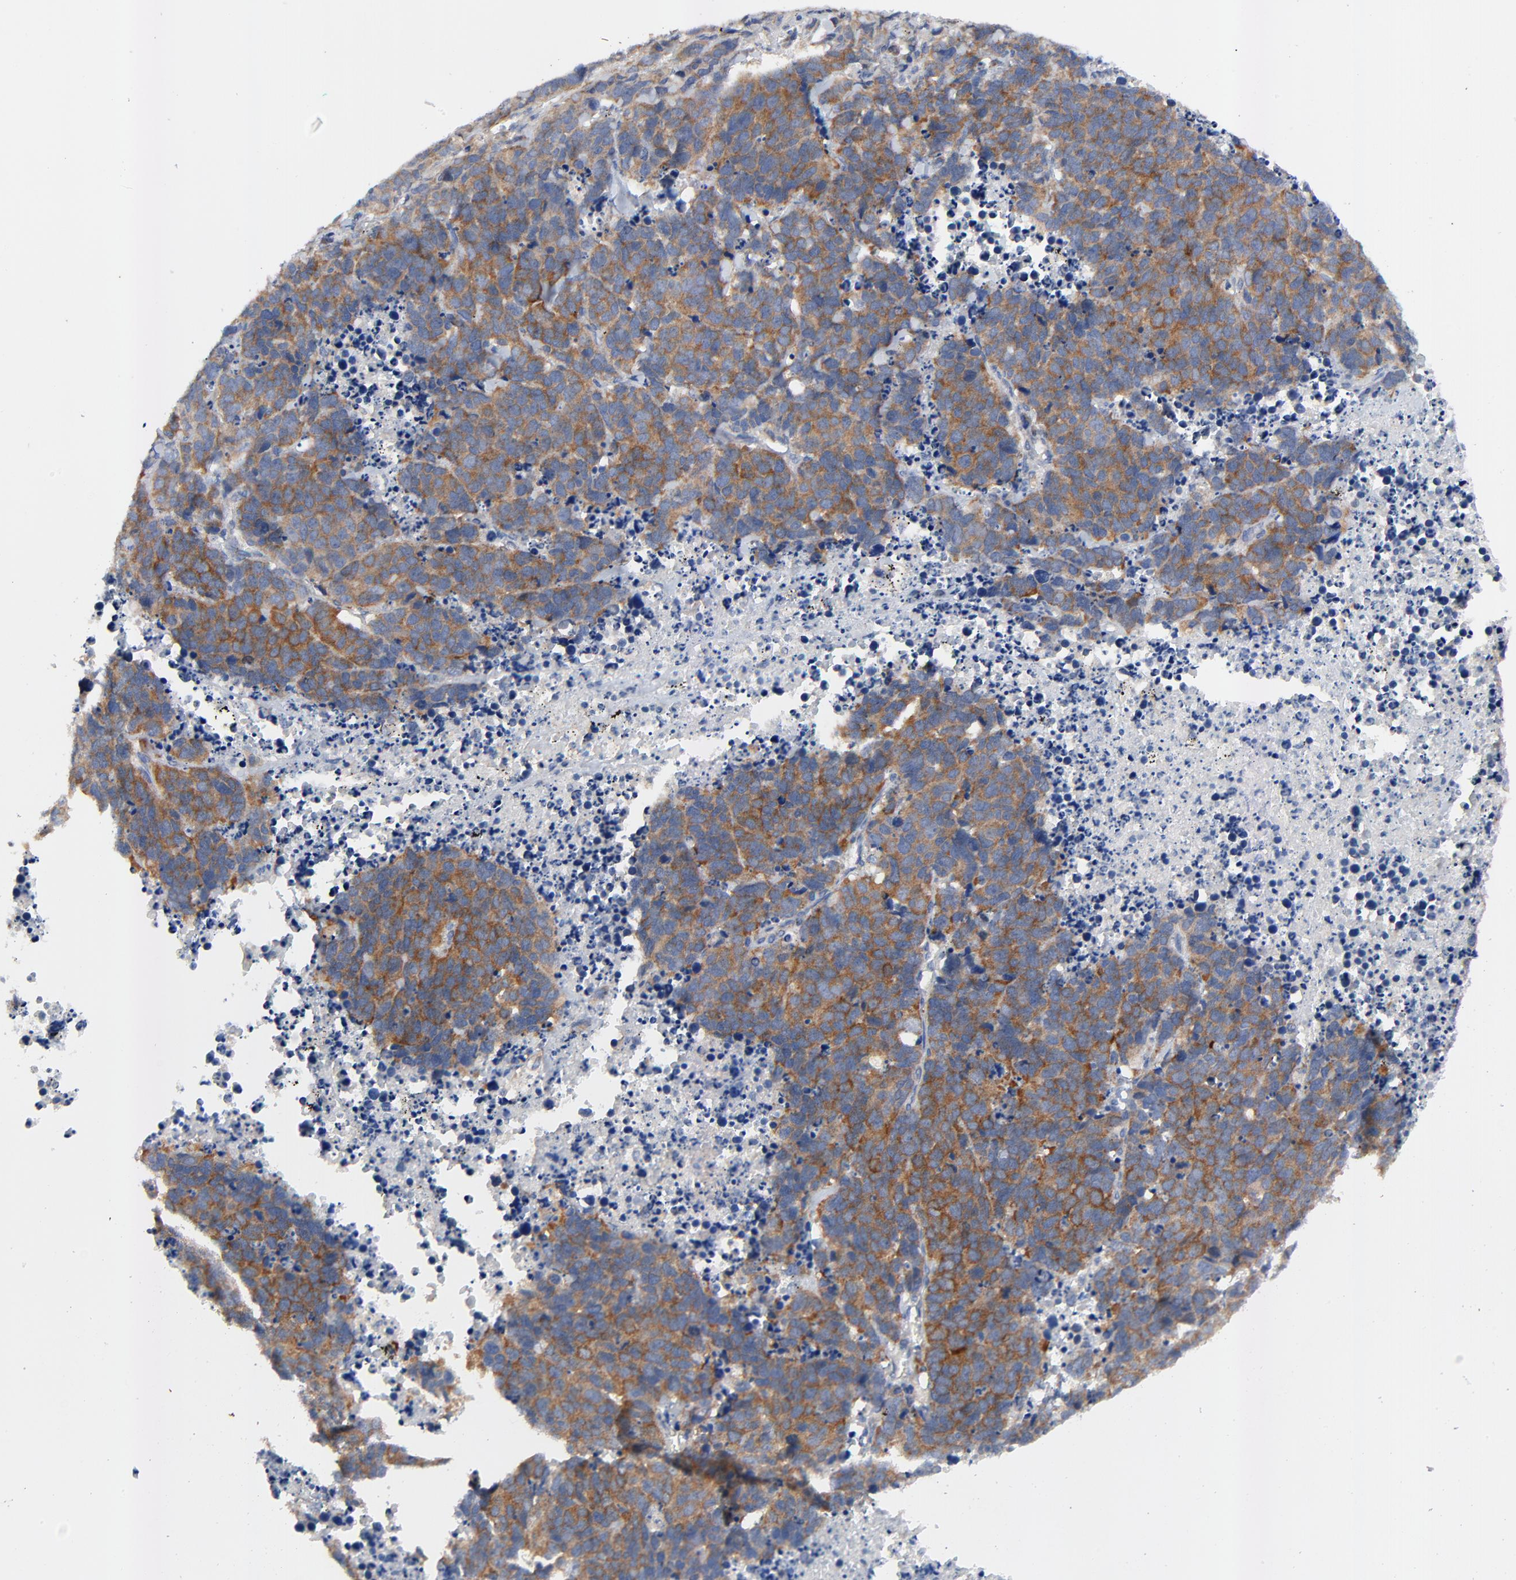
{"staining": {"intensity": "moderate", "quantity": ">75%", "location": "cytoplasmic/membranous"}, "tissue": "lung cancer", "cell_type": "Tumor cells", "image_type": "cancer", "snomed": [{"axis": "morphology", "description": "Carcinoid, malignant, NOS"}, {"axis": "topography", "description": "Lung"}], "caption": "An immunohistochemistry (IHC) histopathology image of tumor tissue is shown. Protein staining in brown labels moderate cytoplasmic/membranous positivity in lung cancer within tumor cells.", "gene": "VAV2", "patient": {"sex": "male", "age": 60}}